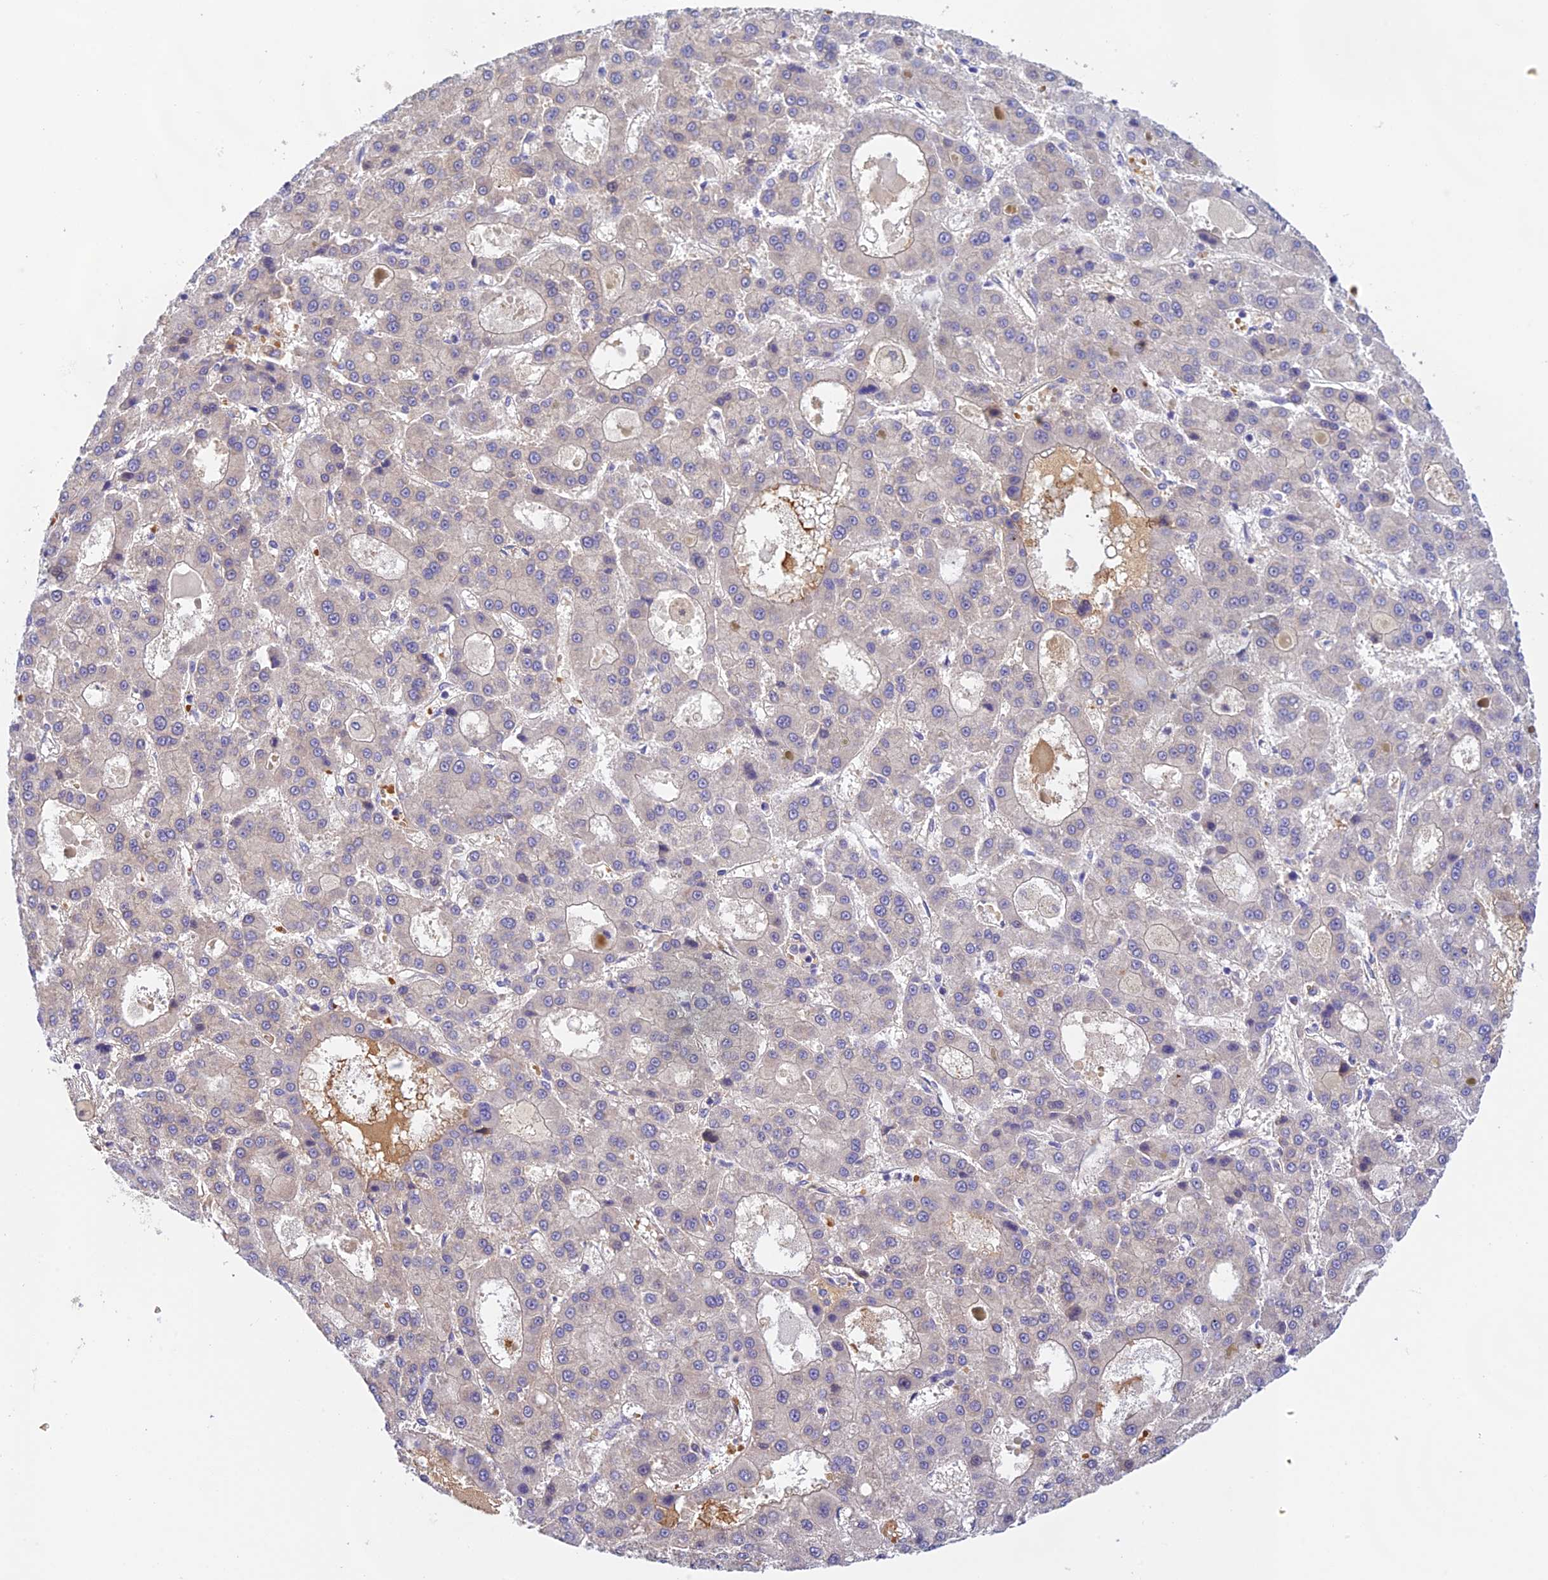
{"staining": {"intensity": "weak", "quantity": "<25%", "location": "cytoplasmic/membranous"}, "tissue": "liver cancer", "cell_type": "Tumor cells", "image_type": "cancer", "snomed": [{"axis": "morphology", "description": "Carcinoma, Hepatocellular, NOS"}, {"axis": "topography", "description": "Liver"}], "caption": "IHC histopathology image of neoplastic tissue: human liver cancer stained with DAB (3,3'-diaminobenzidine) exhibits no significant protein staining in tumor cells. (DAB immunohistochemistry with hematoxylin counter stain).", "gene": "HDHD2", "patient": {"sex": "male", "age": 70}}